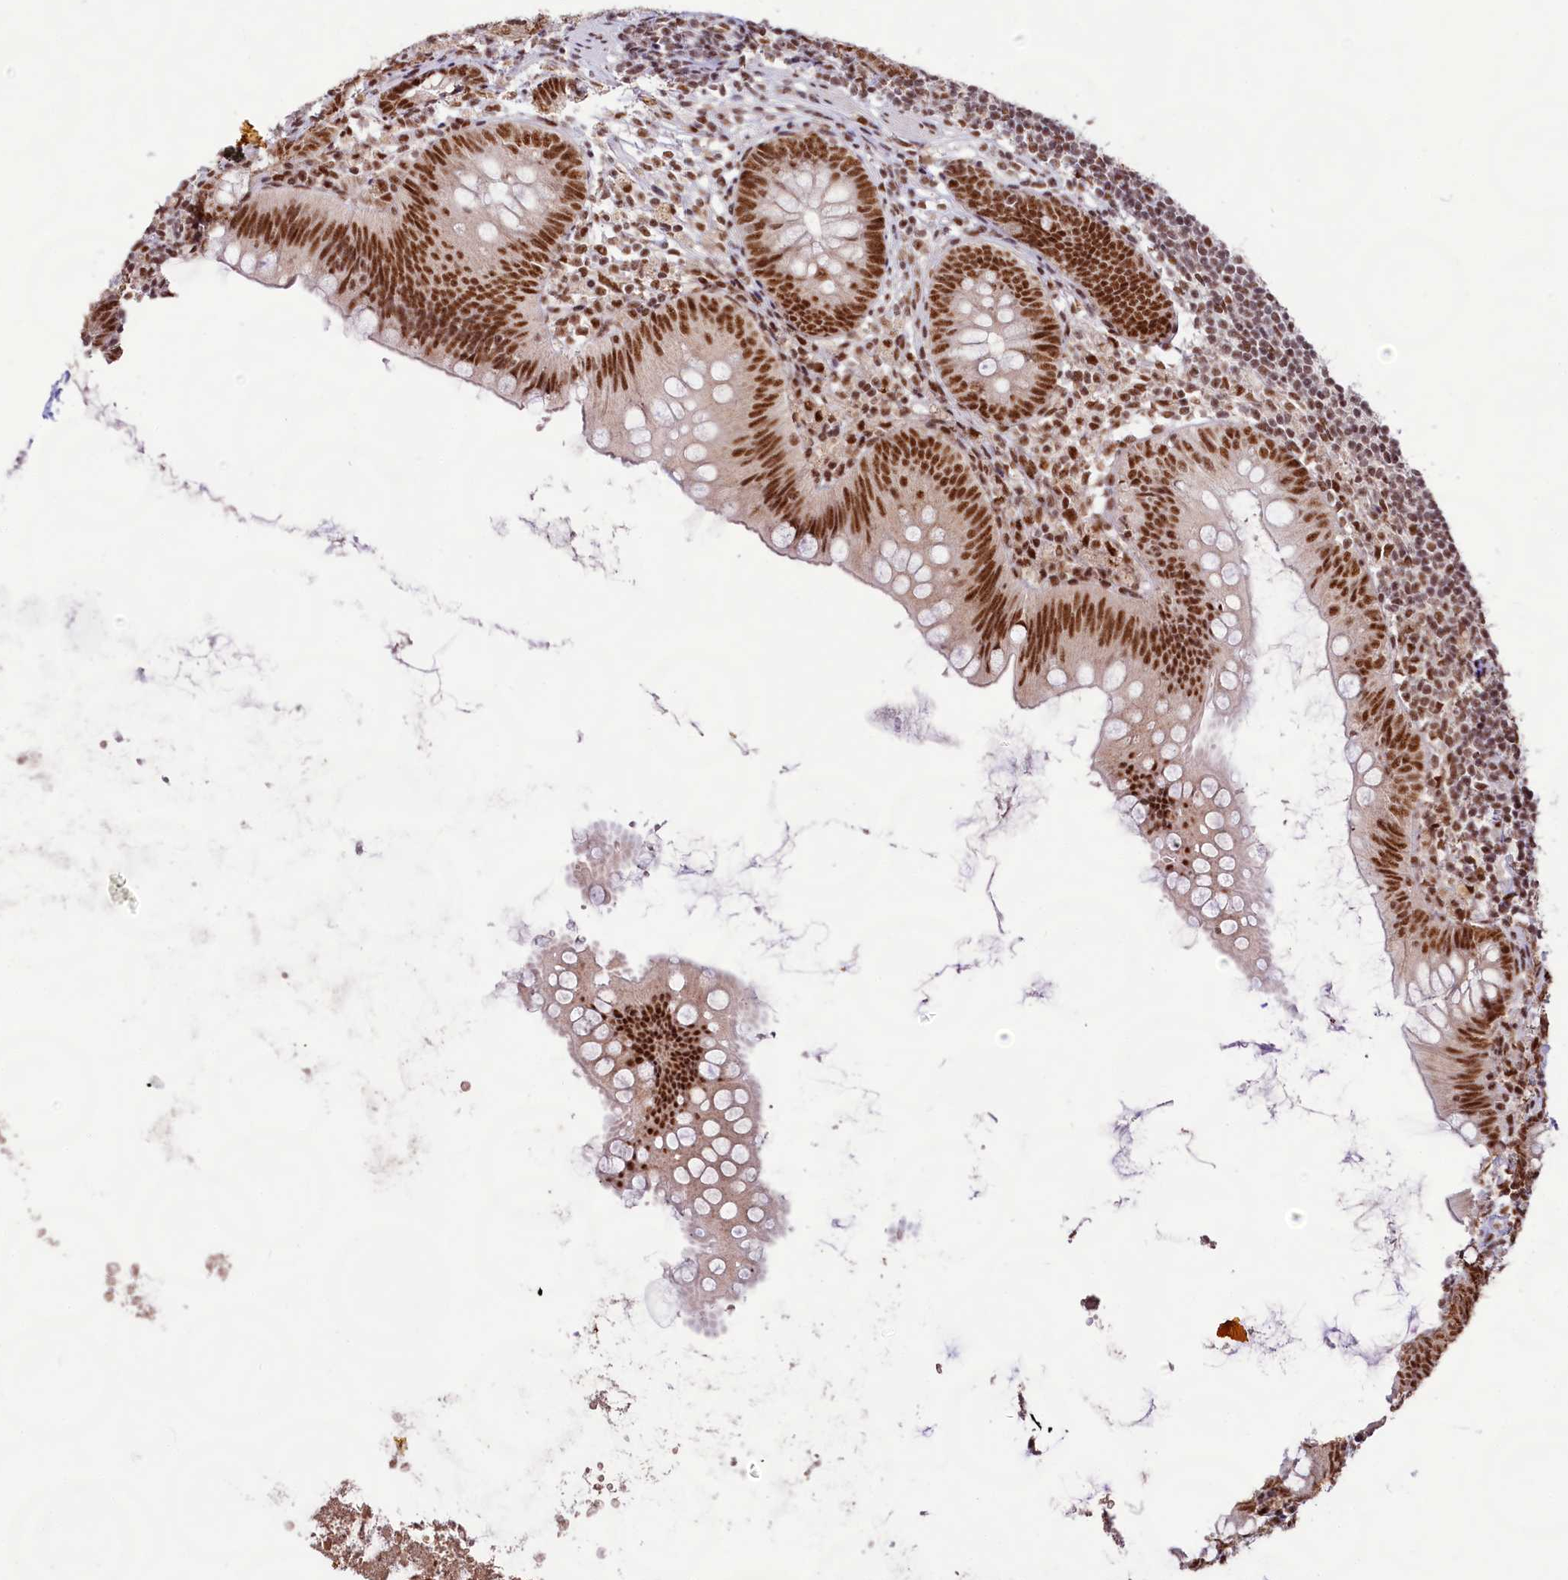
{"staining": {"intensity": "strong", "quantity": ">75%", "location": "nuclear"}, "tissue": "appendix", "cell_type": "Glandular cells", "image_type": "normal", "snomed": [{"axis": "morphology", "description": "Normal tissue, NOS"}, {"axis": "topography", "description": "Appendix"}], "caption": "High-power microscopy captured an IHC histopathology image of unremarkable appendix, revealing strong nuclear positivity in approximately >75% of glandular cells.", "gene": "HIRA", "patient": {"sex": "female", "age": 62}}